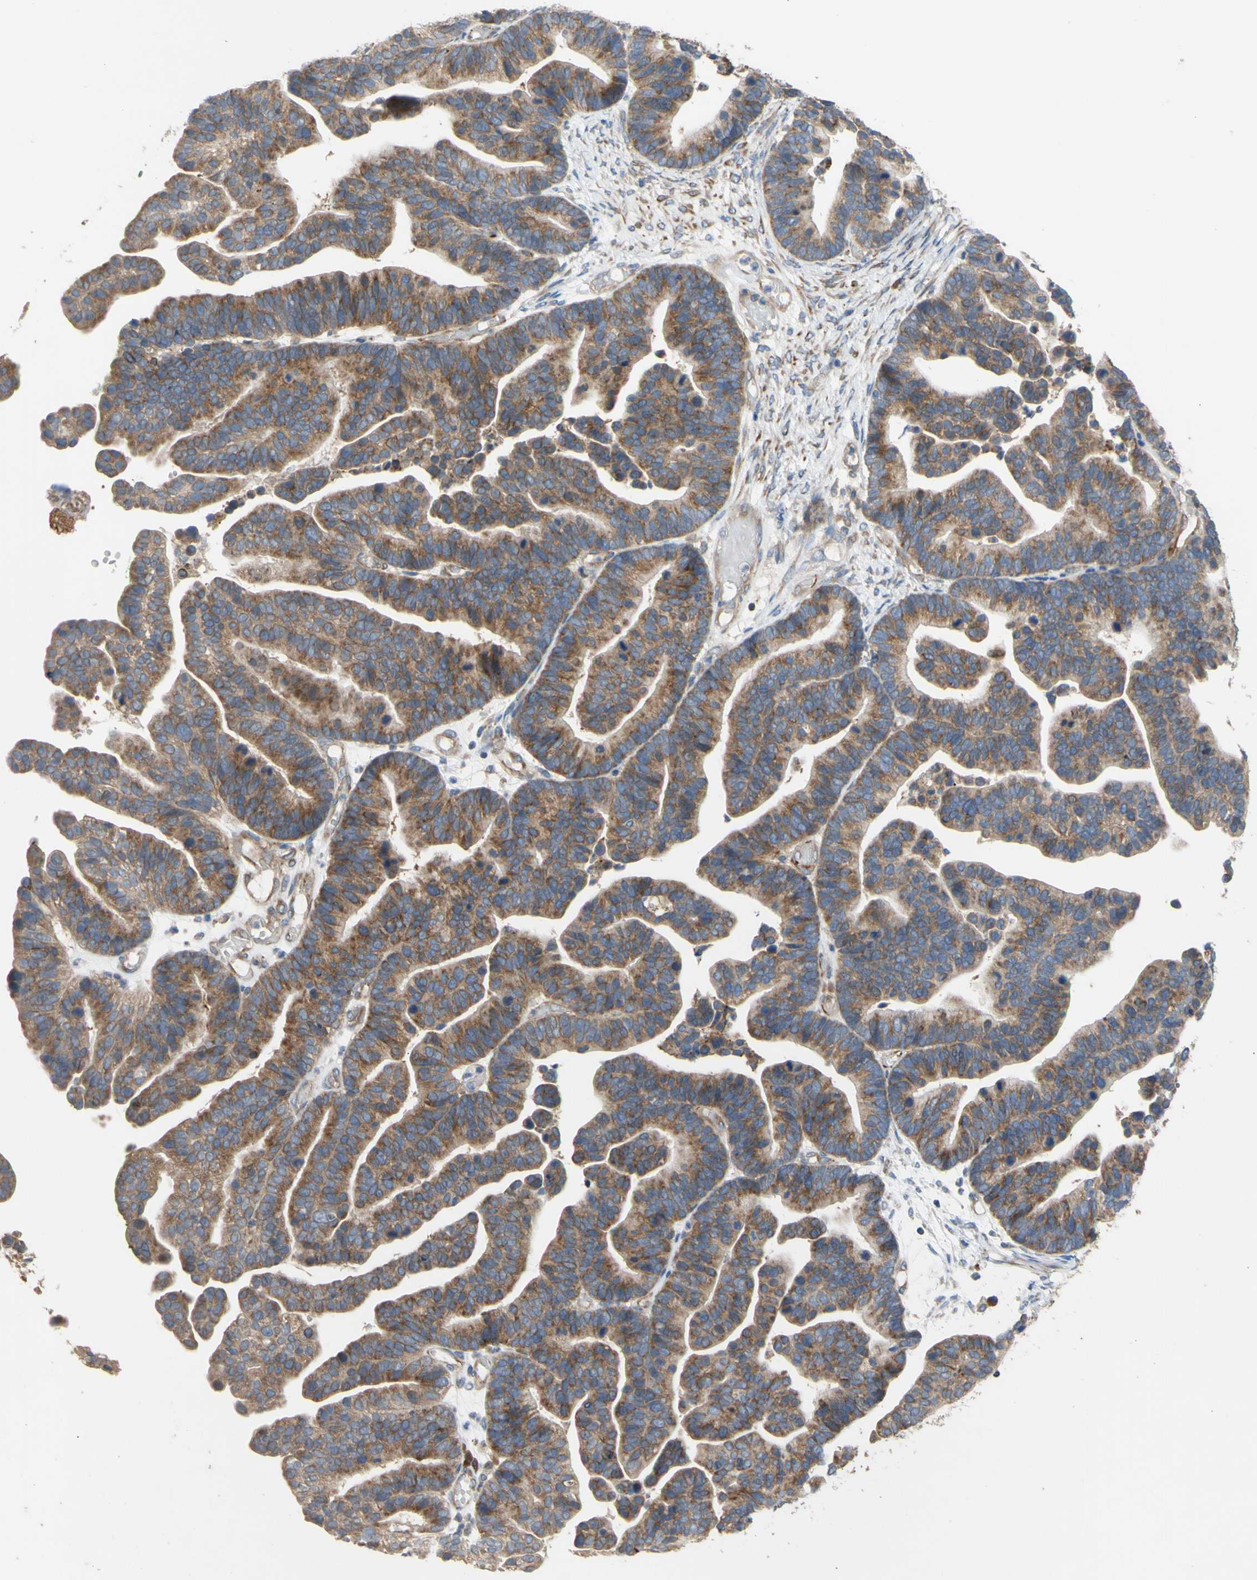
{"staining": {"intensity": "moderate", "quantity": ">75%", "location": "cytoplasmic/membranous"}, "tissue": "ovarian cancer", "cell_type": "Tumor cells", "image_type": "cancer", "snomed": [{"axis": "morphology", "description": "Cystadenocarcinoma, serous, NOS"}, {"axis": "topography", "description": "Ovary"}], "caption": "A brown stain shows moderate cytoplasmic/membranous staining of a protein in human ovarian cancer (serous cystadenocarcinoma) tumor cells.", "gene": "EIF2S3", "patient": {"sex": "female", "age": 56}}